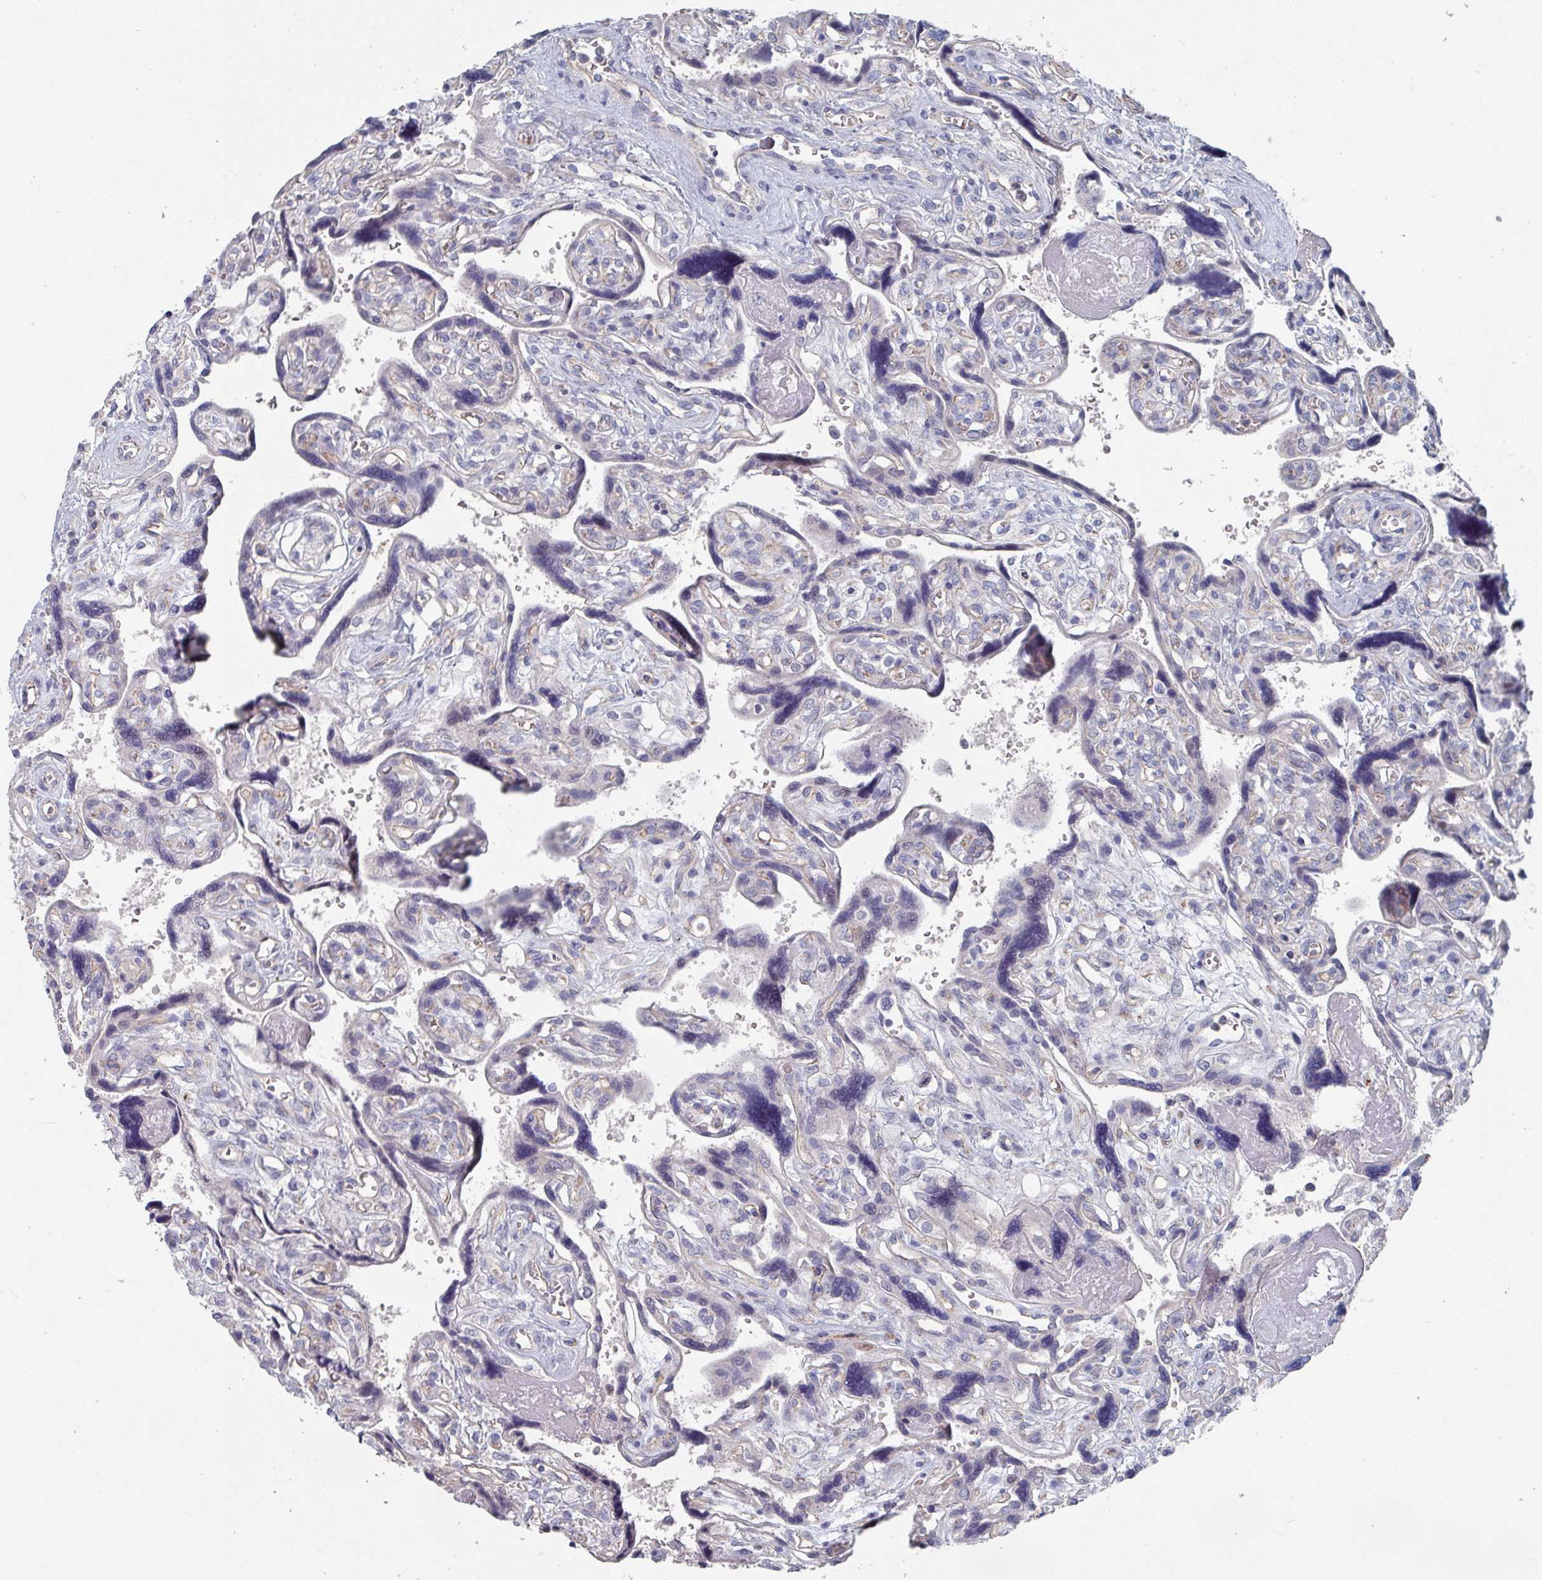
{"staining": {"intensity": "negative", "quantity": "none", "location": "none"}, "tissue": "placenta", "cell_type": "Decidual cells", "image_type": "normal", "snomed": [{"axis": "morphology", "description": "Normal tissue, NOS"}, {"axis": "topography", "description": "Placenta"}], "caption": "High magnification brightfield microscopy of unremarkable placenta stained with DAB (brown) and counterstained with hematoxylin (blue): decidual cells show no significant staining.", "gene": "EFL1", "patient": {"sex": "female", "age": 39}}